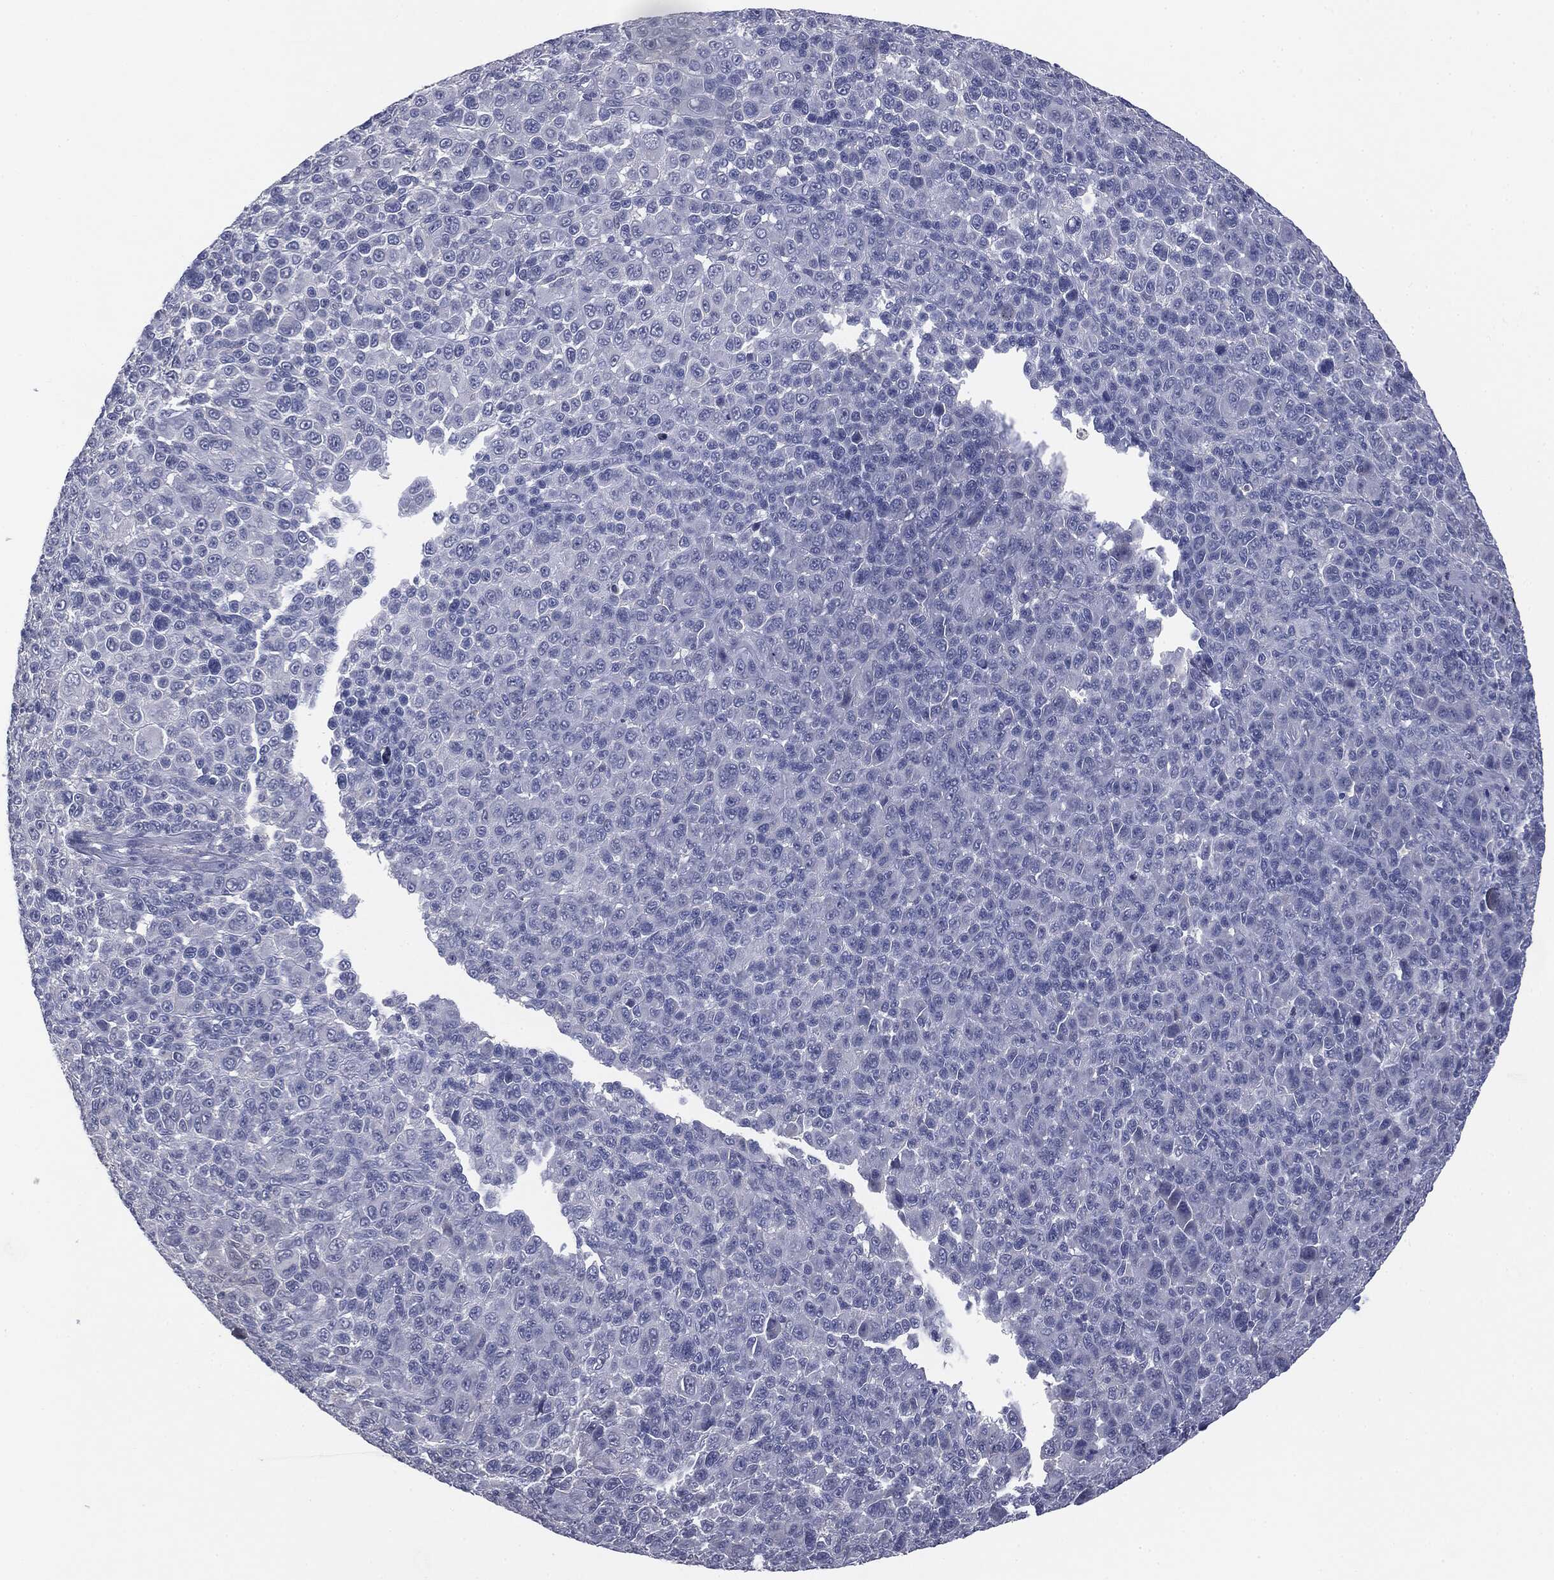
{"staining": {"intensity": "negative", "quantity": "none", "location": "none"}, "tissue": "melanoma", "cell_type": "Tumor cells", "image_type": "cancer", "snomed": [{"axis": "morphology", "description": "Malignant melanoma, NOS"}, {"axis": "topography", "description": "Skin"}], "caption": "High power microscopy micrograph of an immunohistochemistry (IHC) photomicrograph of melanoma, revealing no significant expression in tumor cells.", "gene": "MUC1", "patient": {"sex": "female", "age": 57}}